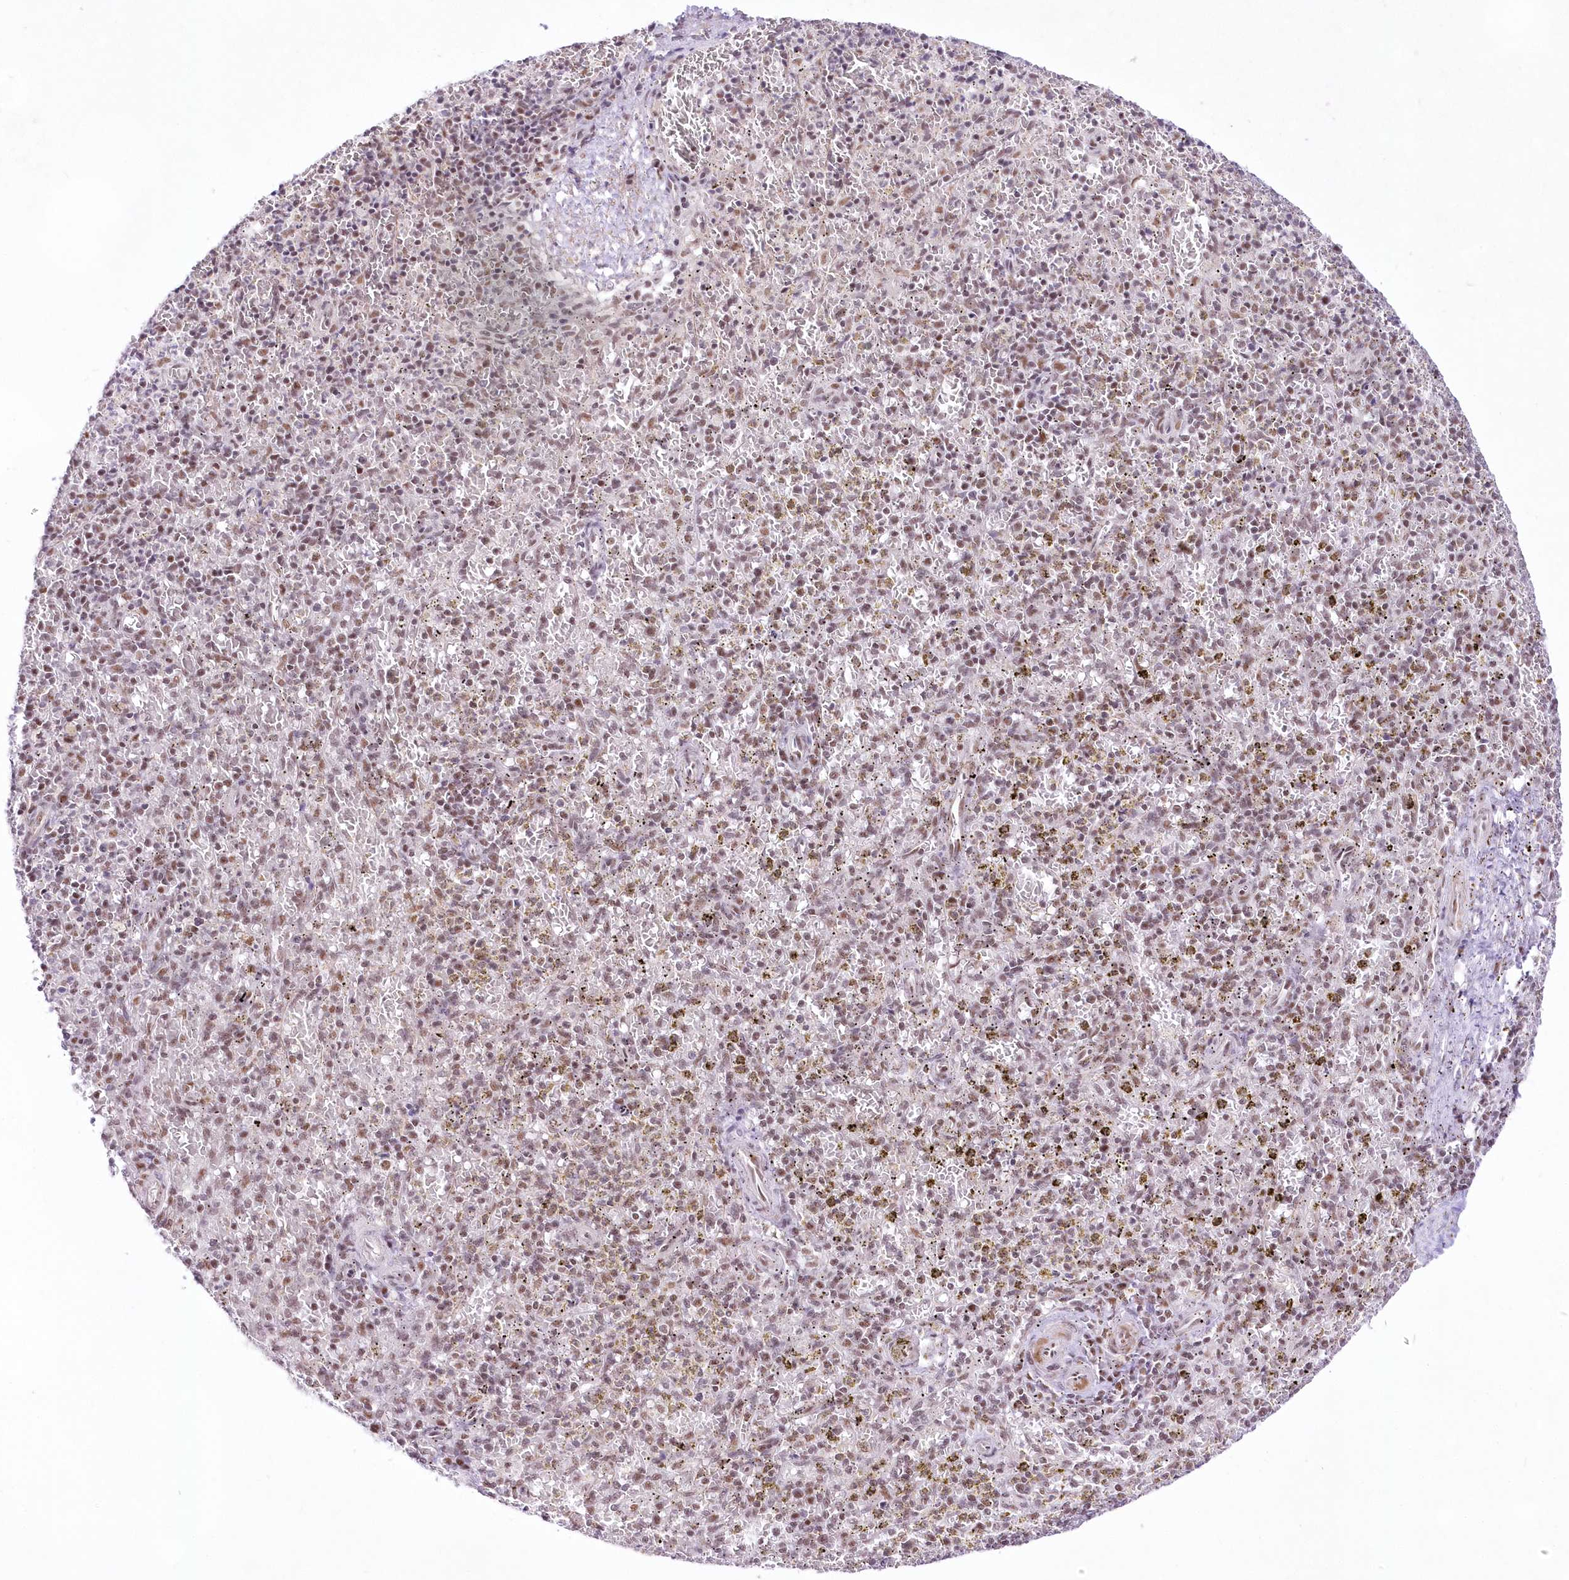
{"staining": {"intensity": "moderate", "quantity": "<25%", "location": "nuclear"}, "tissue": "spleen", "cell_type": "Cells in red pulp", "image_type": "normal", "snomed": [{"axis": "morphology", "description": "Normal tissue, NOS"}, {"axis": "topography", "description": "Spleen"}], "caption": "Spleen stained with a brown dye reveals moderate nuclear positive staining in approximately <25% of cells in red pulp.", "gene": "NSUN2", "patient": {"sex": "male", "age": 72}}